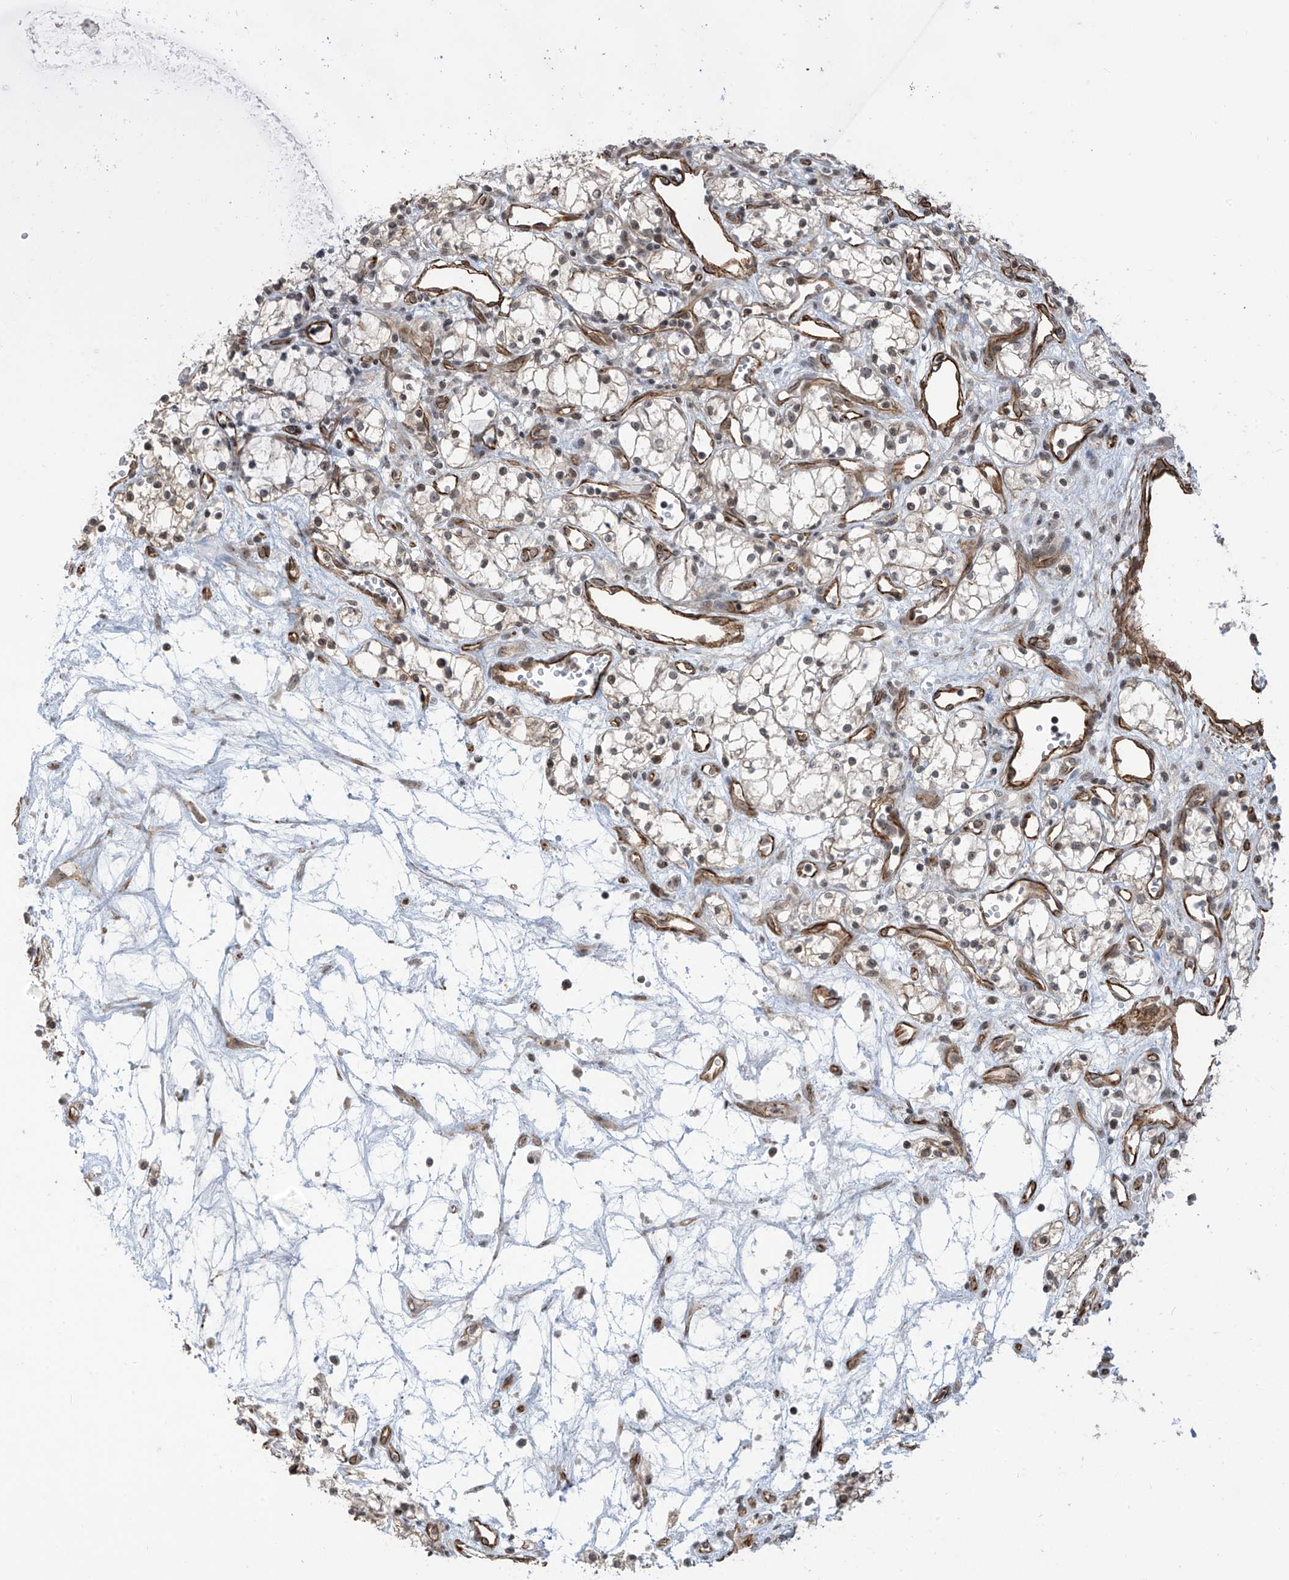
{"staining": {"intensity": "weak", "quantity": ">75%", "location": "nuclear"}, "tissue": "renal cancer", "cell_type": "Tumor cells", "image_type": "cancer", "snomed": [{"axis": "morphology", "description": "Adenocarcinoma, NOS"}, {"axis": "topography", "description": "Kidney"}], "caption": "This image shows renal cancer (adenocarcinoma) stained with immunohistochemistry (IHC) to label a protein in brown. The nuclear of tumor cells show weak positivity for the protein. Nuclei are counter-stained blue.", "gene": "METAP1D", "patient": {"sex": "male", "age": 59}}